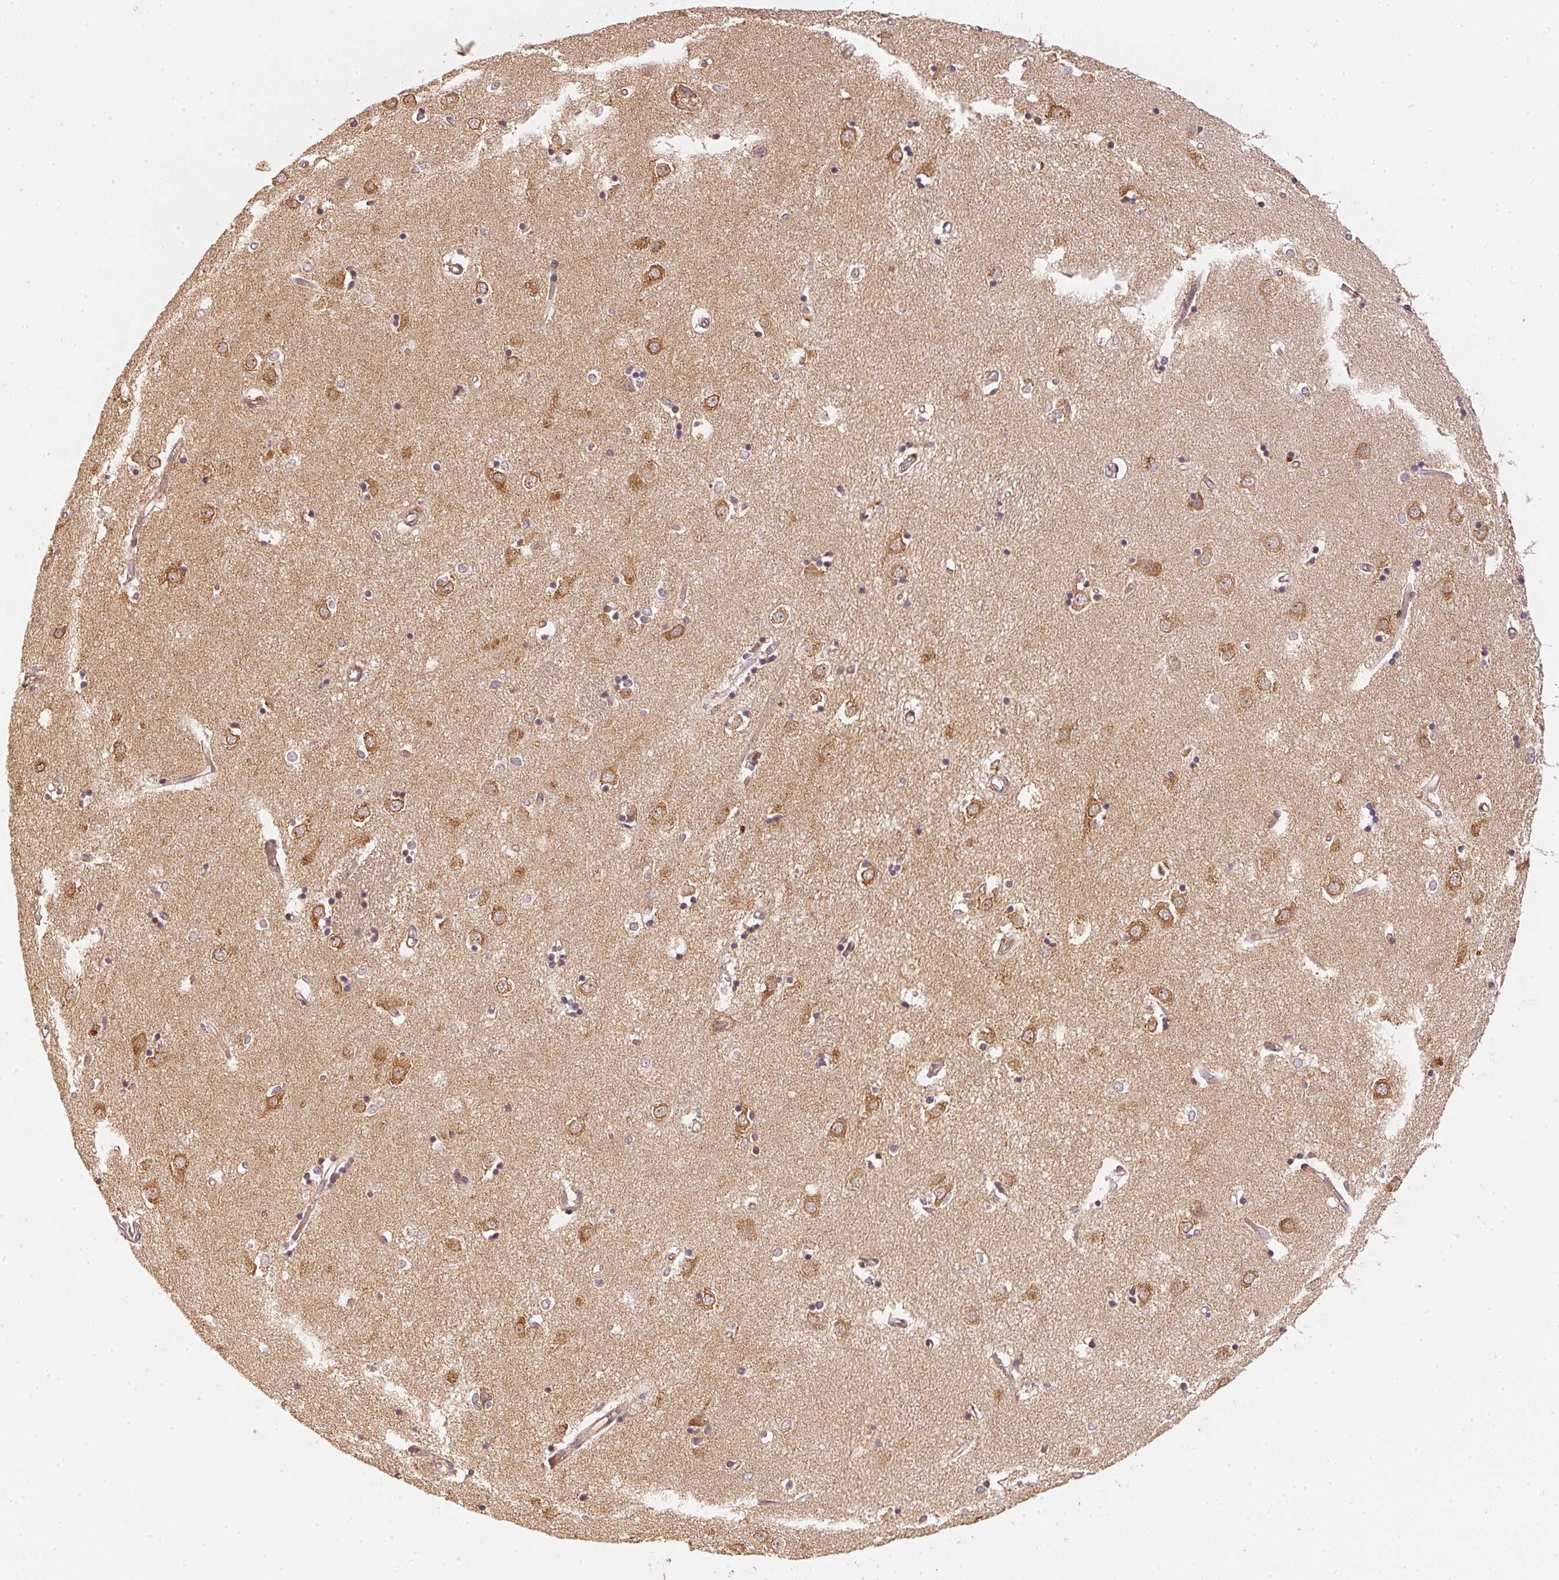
{"staining": {"intensity": "moderate", "quantity": "<25%", "location": "cytoplasmic/membranous"}, "tissue": "caudate", "cell_type": "Glial cells", "image_type": "normal", "snomed": [{"axis": "morphology", "description": "Normal tissue, NOS"}, {"axis": "topography", "description": "Lateral ventricle wall"}], "caption": "Human caudate stained with a brown dye exhibits moderate cytoplasmic/membranous positive expression in approximately <25% of glial cells.", "gene": "STRN4", "patient": {"sex": "male", "age": 54}}